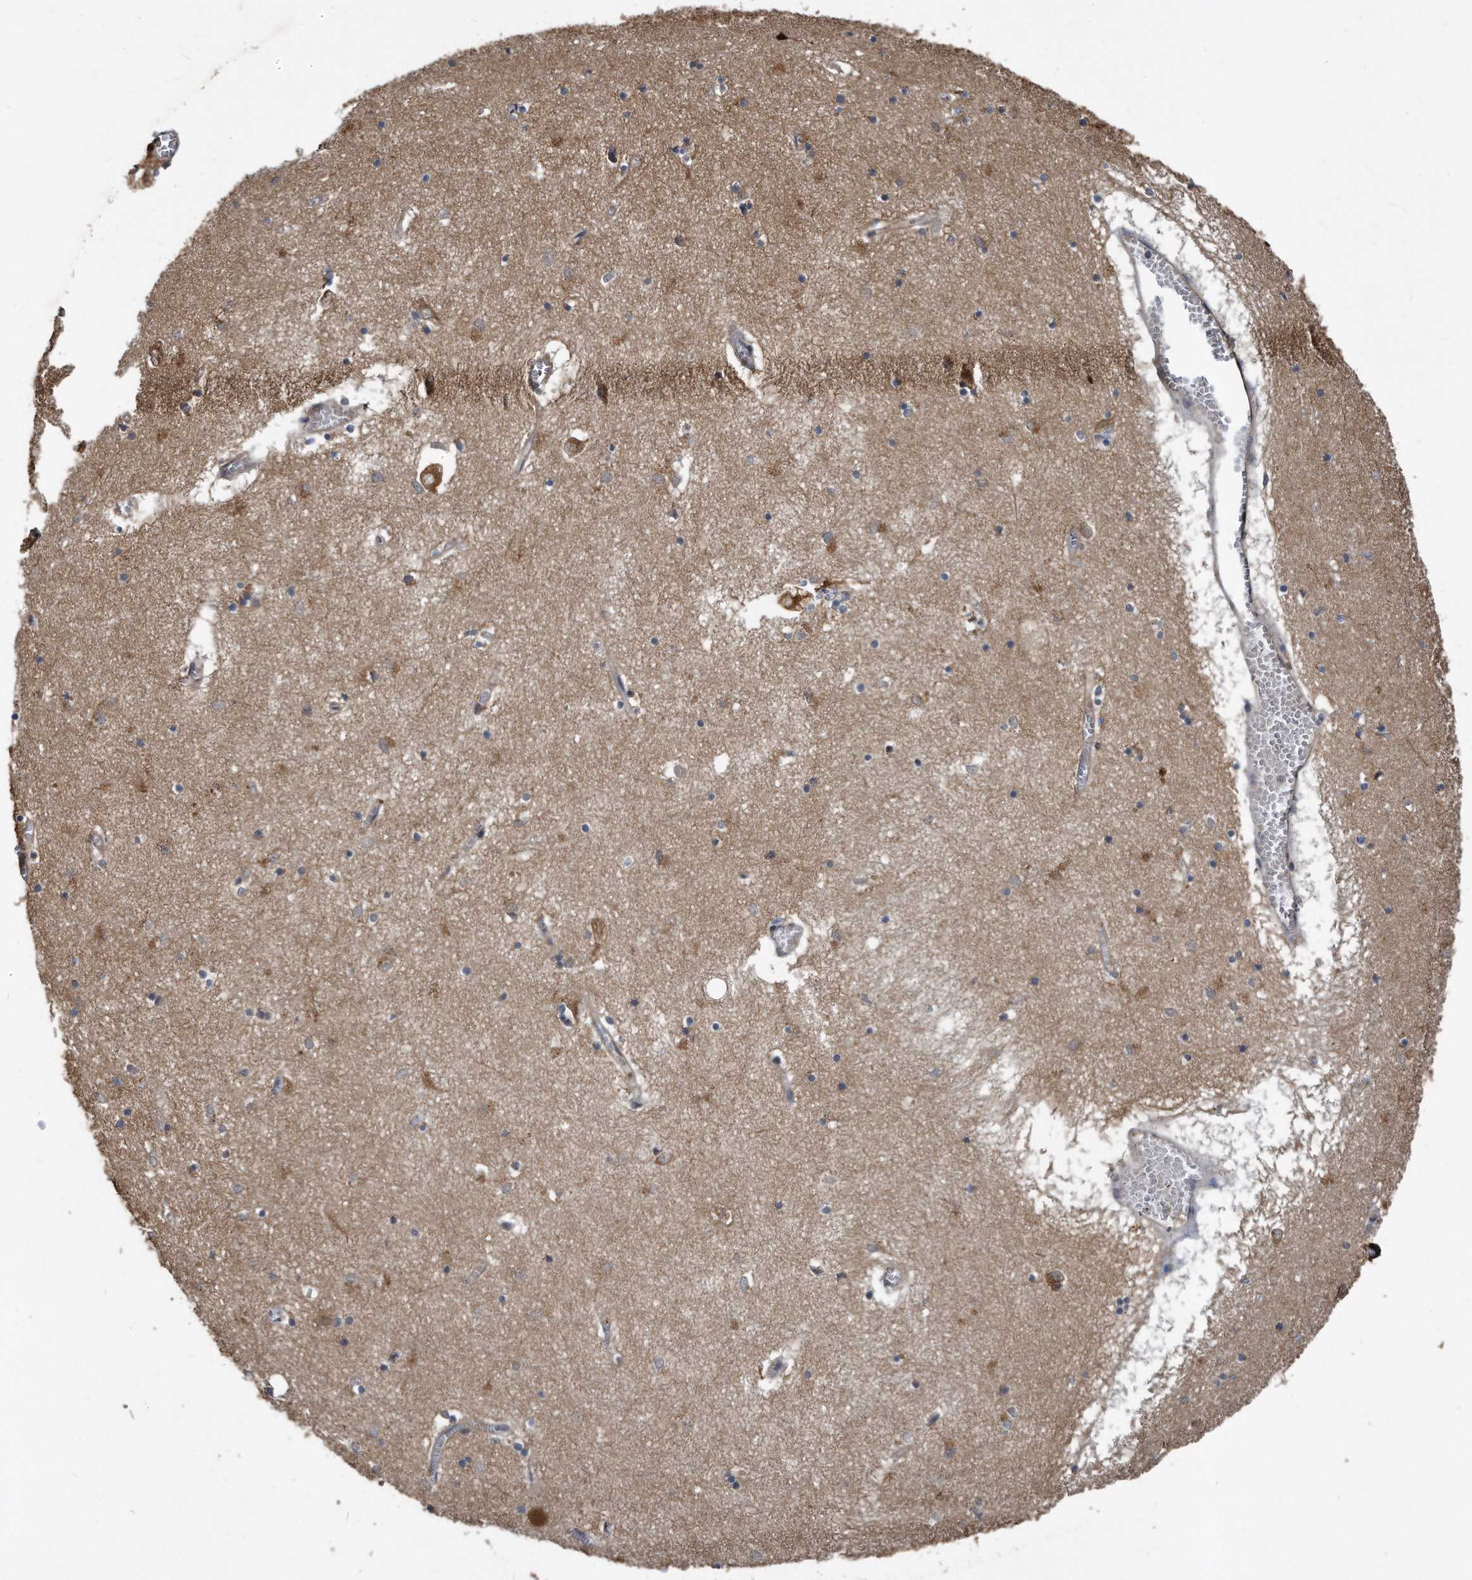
{"staining": {"intensity": "moderate", "quantity": "25%-75%", "location": "cytoplasmic/membranous"}, "tissue": "hippocampus", "cell_type": "Glial cells", "image_type": "normal", "snomed": [{"axis": "morphology", "description": "Normal tissue, NOS"}, {"axis": "topography", "description": "Hippocampus"}], "caption": "Moderate cytoplasmic/membranous expression for a protein is present in approximately 25%-75% of glial cells of benign hippocampus using immunohistochemistry.", "gene": "FAM136A", "patient": {"sex": "male", "age": 70}}